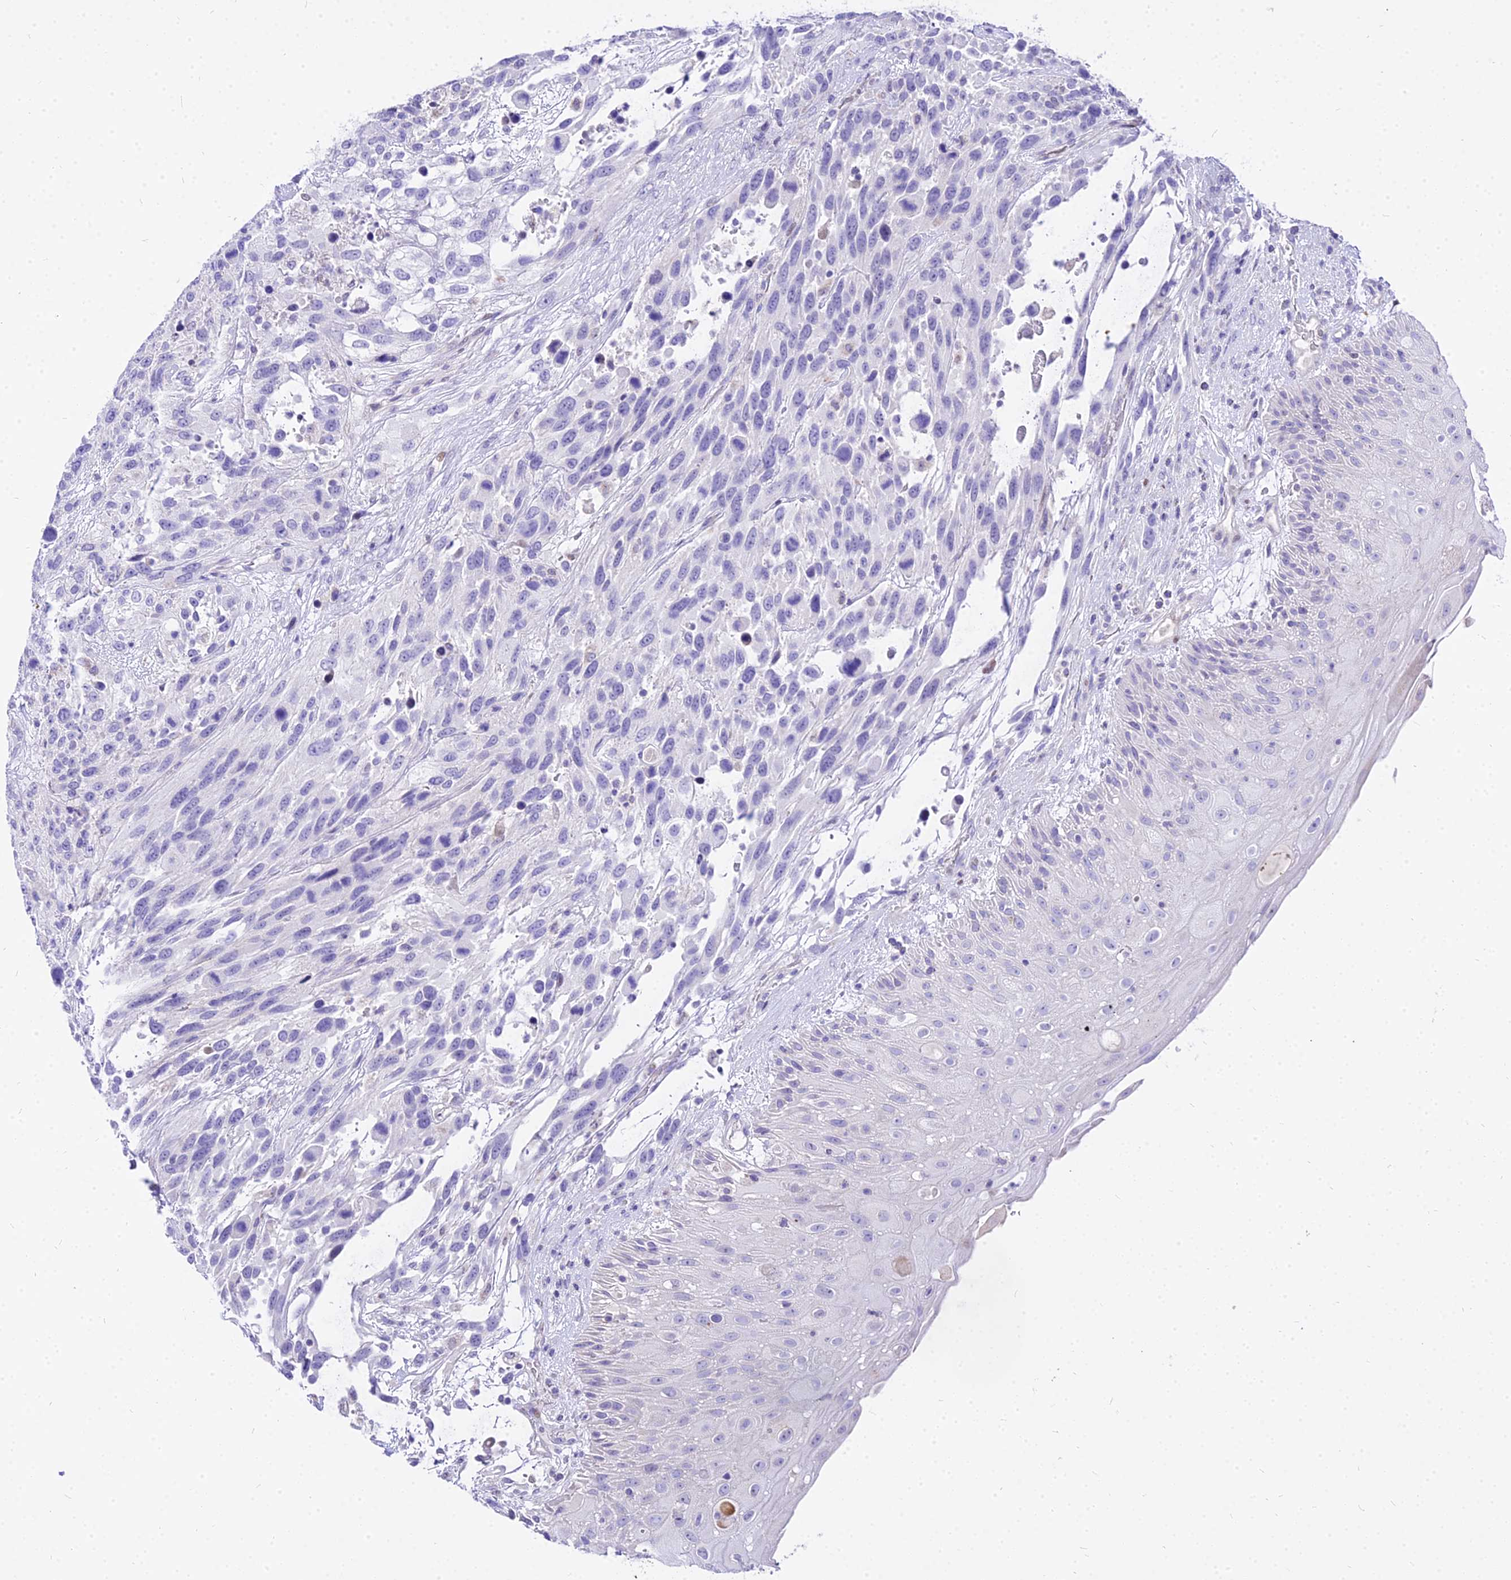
{"staining": {"intensity": "negative", "quantity": "none", "location": "none"}, "tissue": "urothelial cancer", "cell_type": "Tumor cells", "image_type": "cancer", "snomed": [{"axis": "morphology", "description": "Urothelial carcinoma, High grade"}, {"axis": "topography", "description": "Urinary bladder"}], "caption": "A histopathology image of high-grade urothelial carcinoma stained for a protein shows no brown staining in tumor cells.", "gene": "CARD18", "patient": {"sex": "female", "age": 70}}